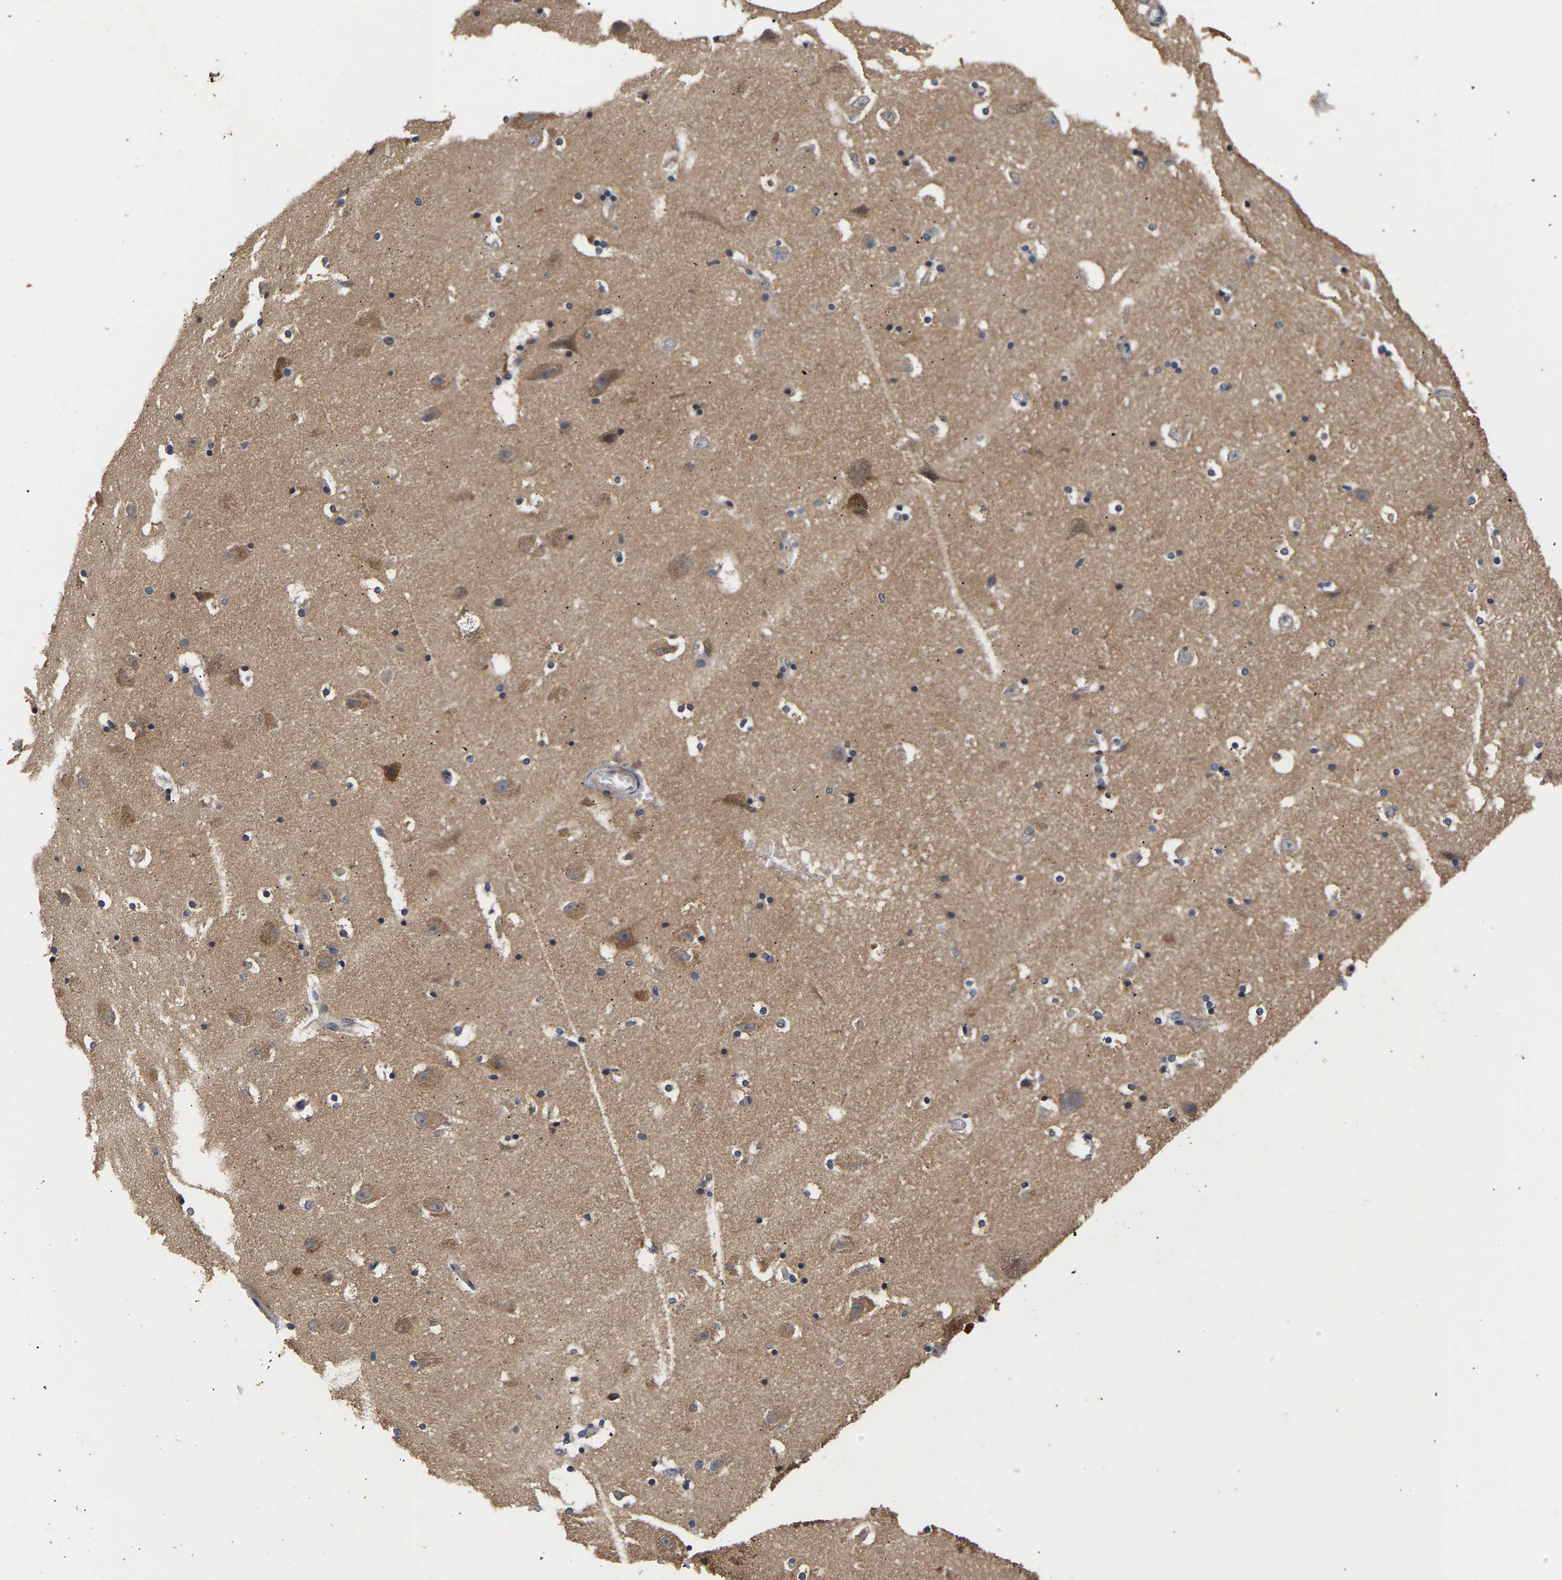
{"staining": {"intensity": "weak", "quantity": "25%-75%", "location": "cytoplasmic/membranous"}, "tissue": "hippocampus", "cell_type": "Glial cells", "image_type": "normal", "snomed": [{"axis": "morphology", "description": "Normal tissue, NOS"}, {"axis": "topography", "description": "Hippocampus"}], "caption": "Immunohistochemistry (IHC) photomicrograph of unremarkable hippocampus: human hippocampus stained using immunohistochemistry shows low levels of weak protein expression localized specifically in the cytoplasmic/membranous of glial cells, appearing as a cytoplasmic/membranous brown color.", "gene": "LRBA", "patient": {"sex": "male", "age": 45}}